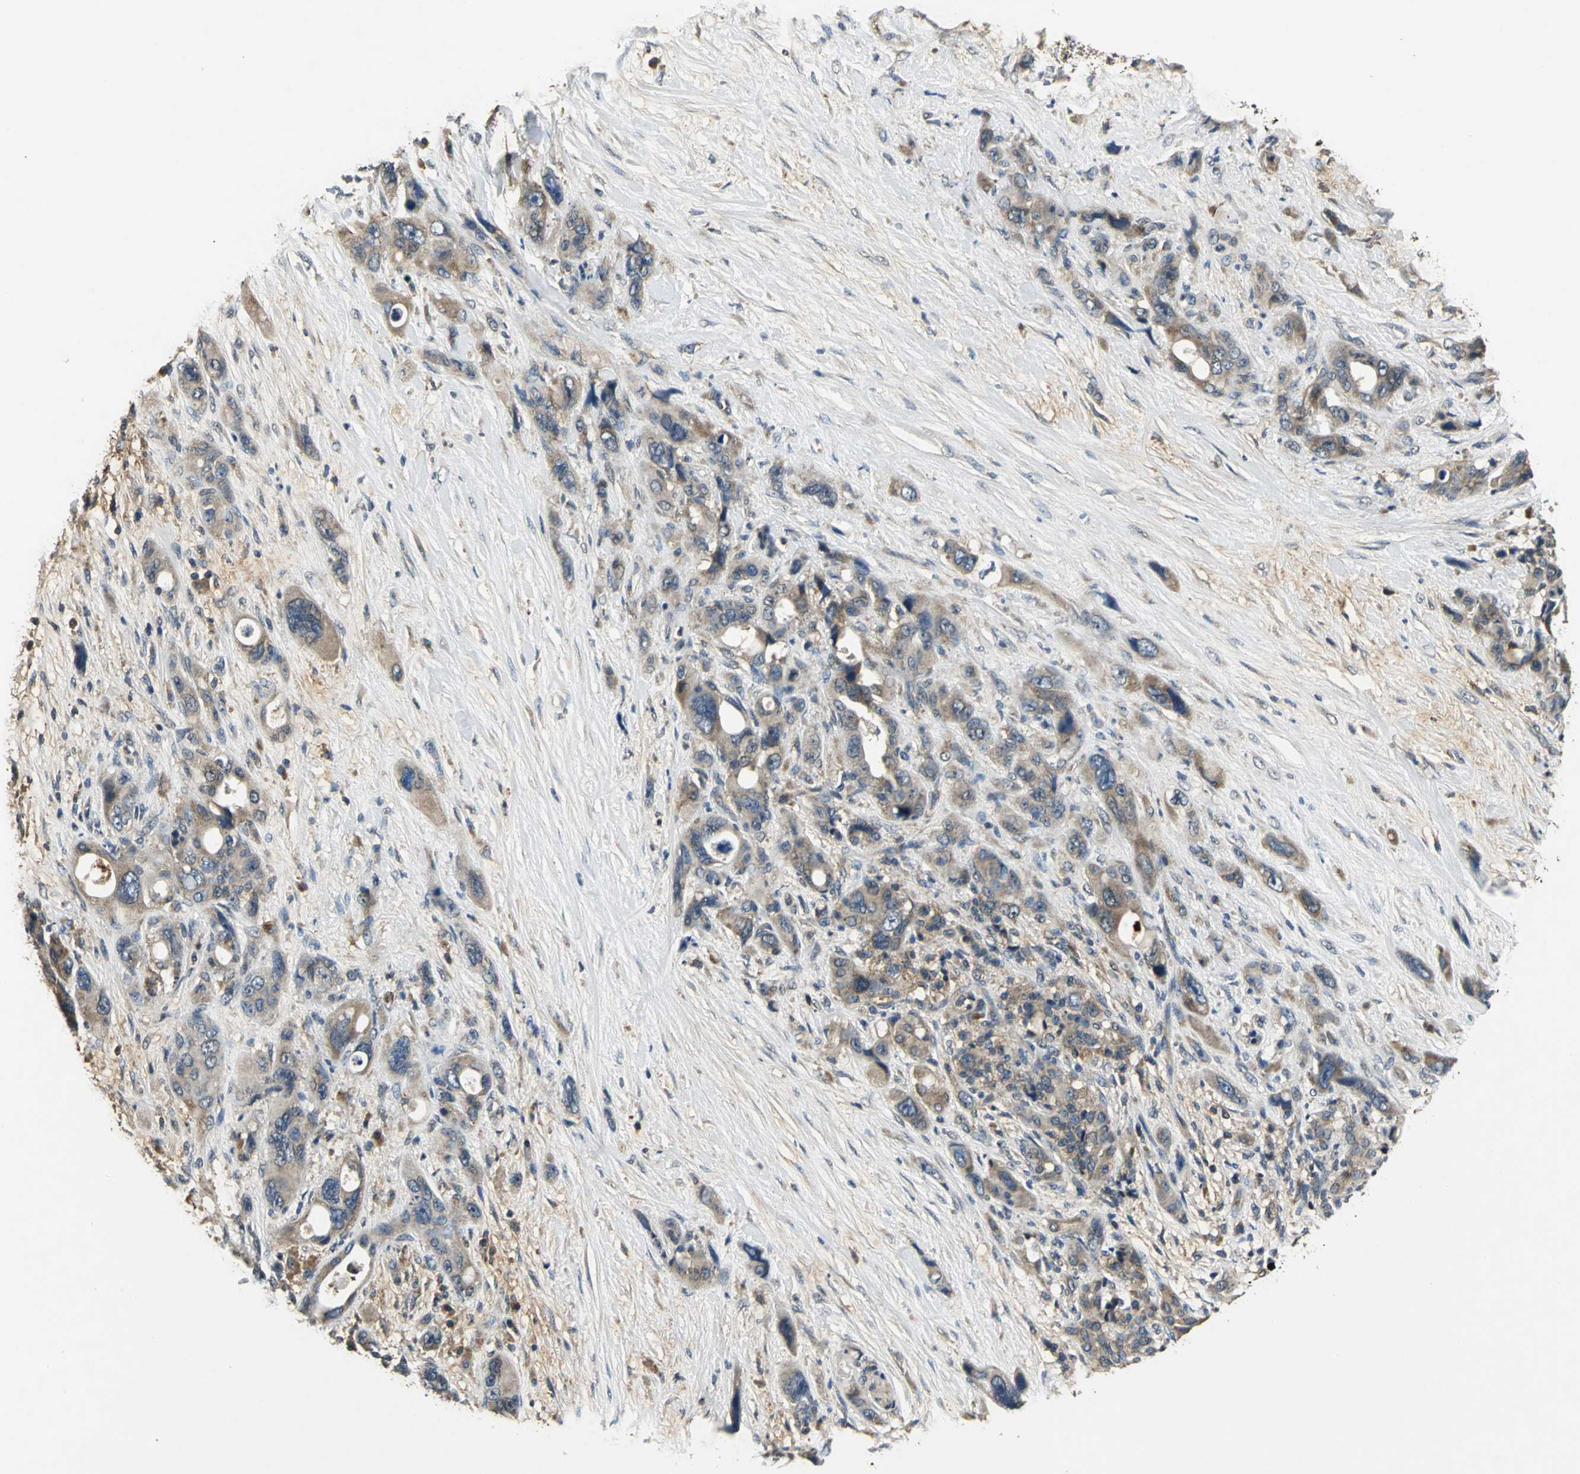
{"staining": {"intensity": "moderate", "quantity": ">75%", "location": "cytoplasmic/membranous"}, "tissue": "pancreatic cancer", "cell_type": "Tumor cells", "image_type": "cancer", "snomed": [{"axis": "morphology", "description": "Adenocarcinoma, NOS"}, {"axis": "topography", "description": "Pancreas"}], "caption": "This is an image of IHC staining of pancreatic cancer (adenocarcinoma), which shows moderate positivity in the cytoplasmic/membranous of tumor cells.", "gene": "IRF3", "patient": {"sex": "male", "age": 46}}